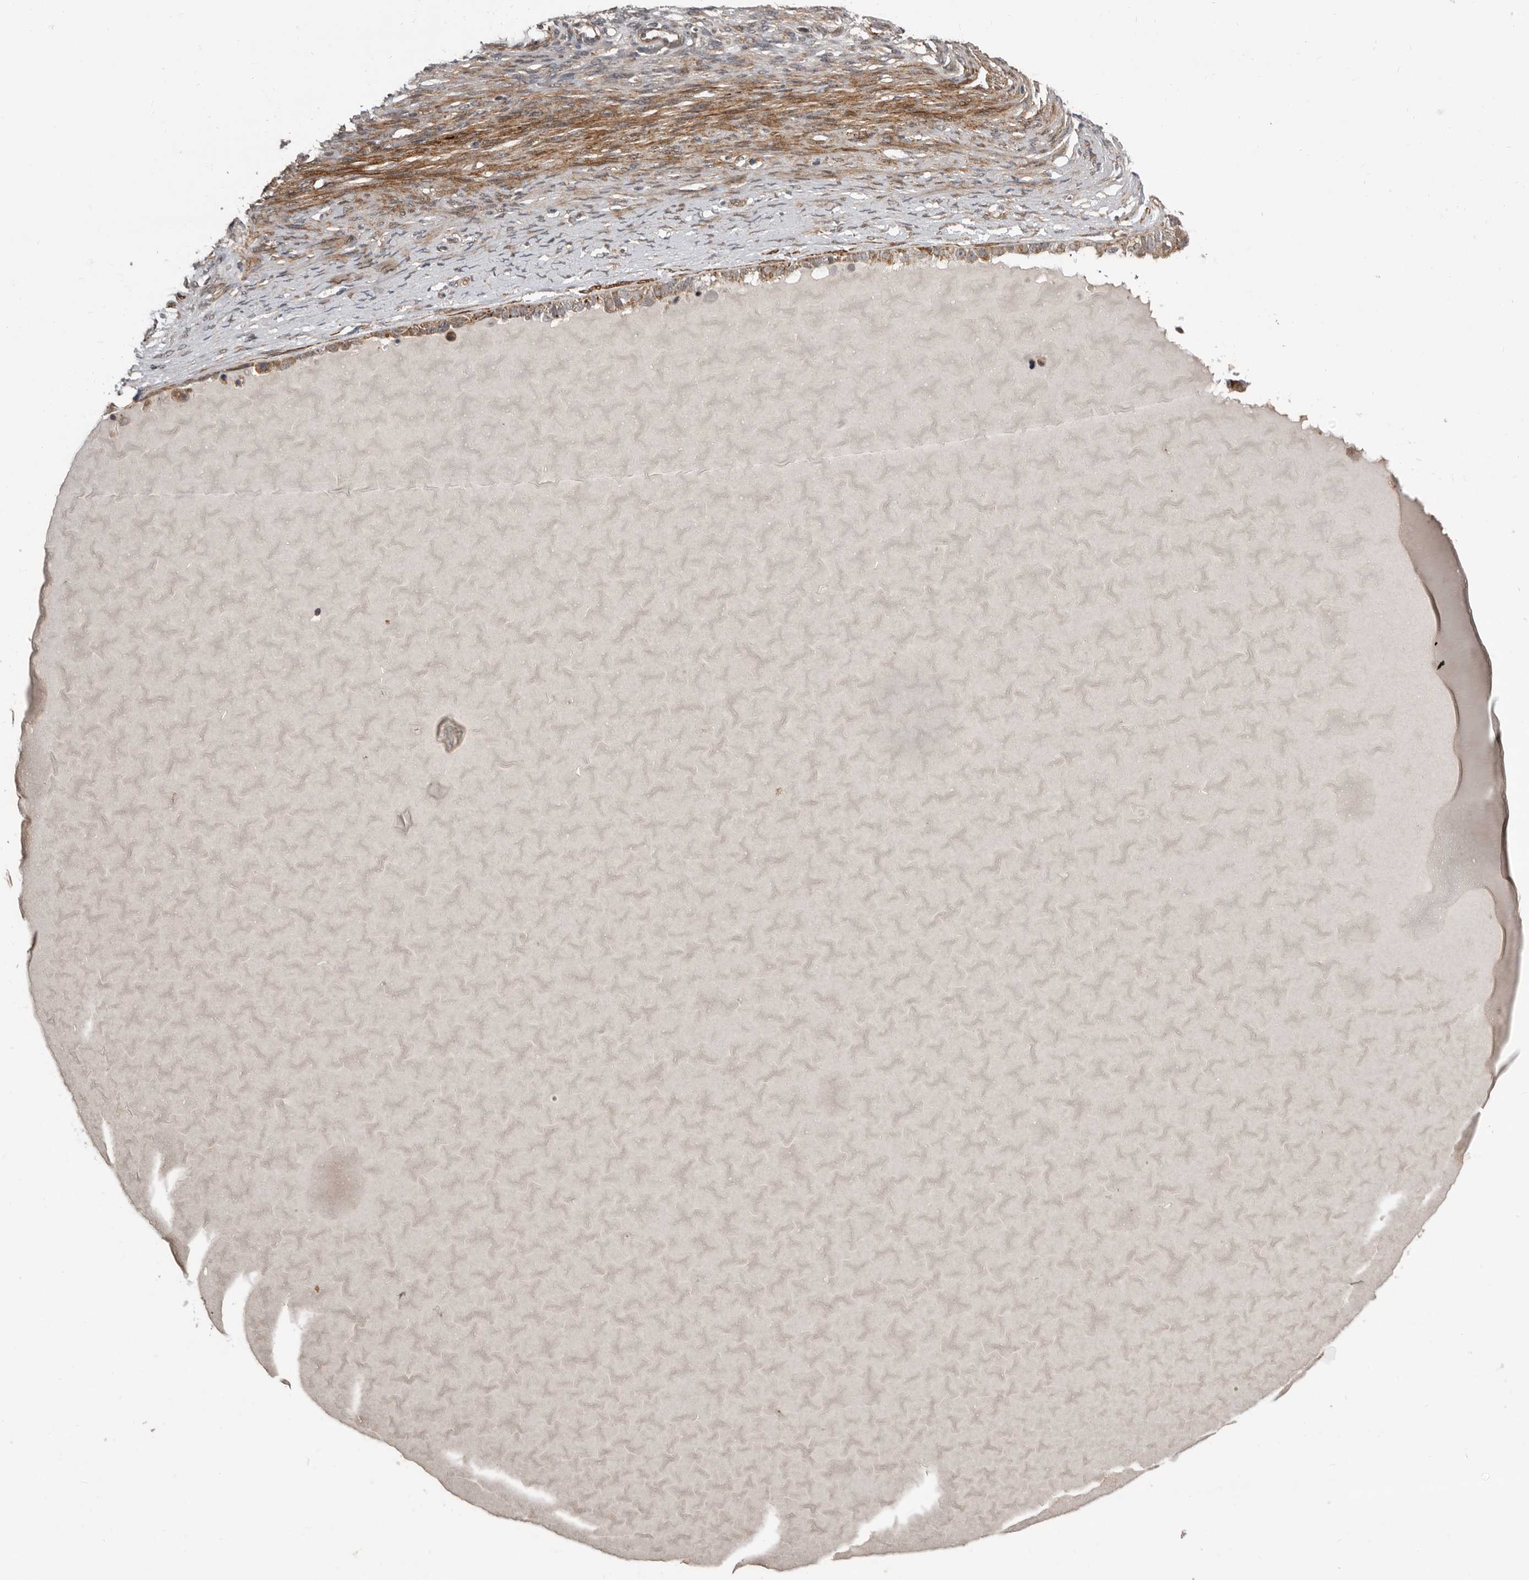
{"staining": {"intensity": "moderate", "quantity": "25%-75%", "location": "cytoplasmic/membranous"}, "tissue": "ovarian cancer", "cell_type": "Tumor cells", "image_type": "cancer", "snomed": [{"axis": "morphology", "description": "Cystadenocarcinoma, serous, NOS"}, {"axis": "topography", "description": "Ovary"}], "caption": "There is medium levels of moderate cytoplasmic/membranous expression in tumor cells of ovarian cancer, as demonstrated by immunohistochemical staining (brown color).", "gene": "FGFR4", "patient": {"sex": "female", "age": 44}}